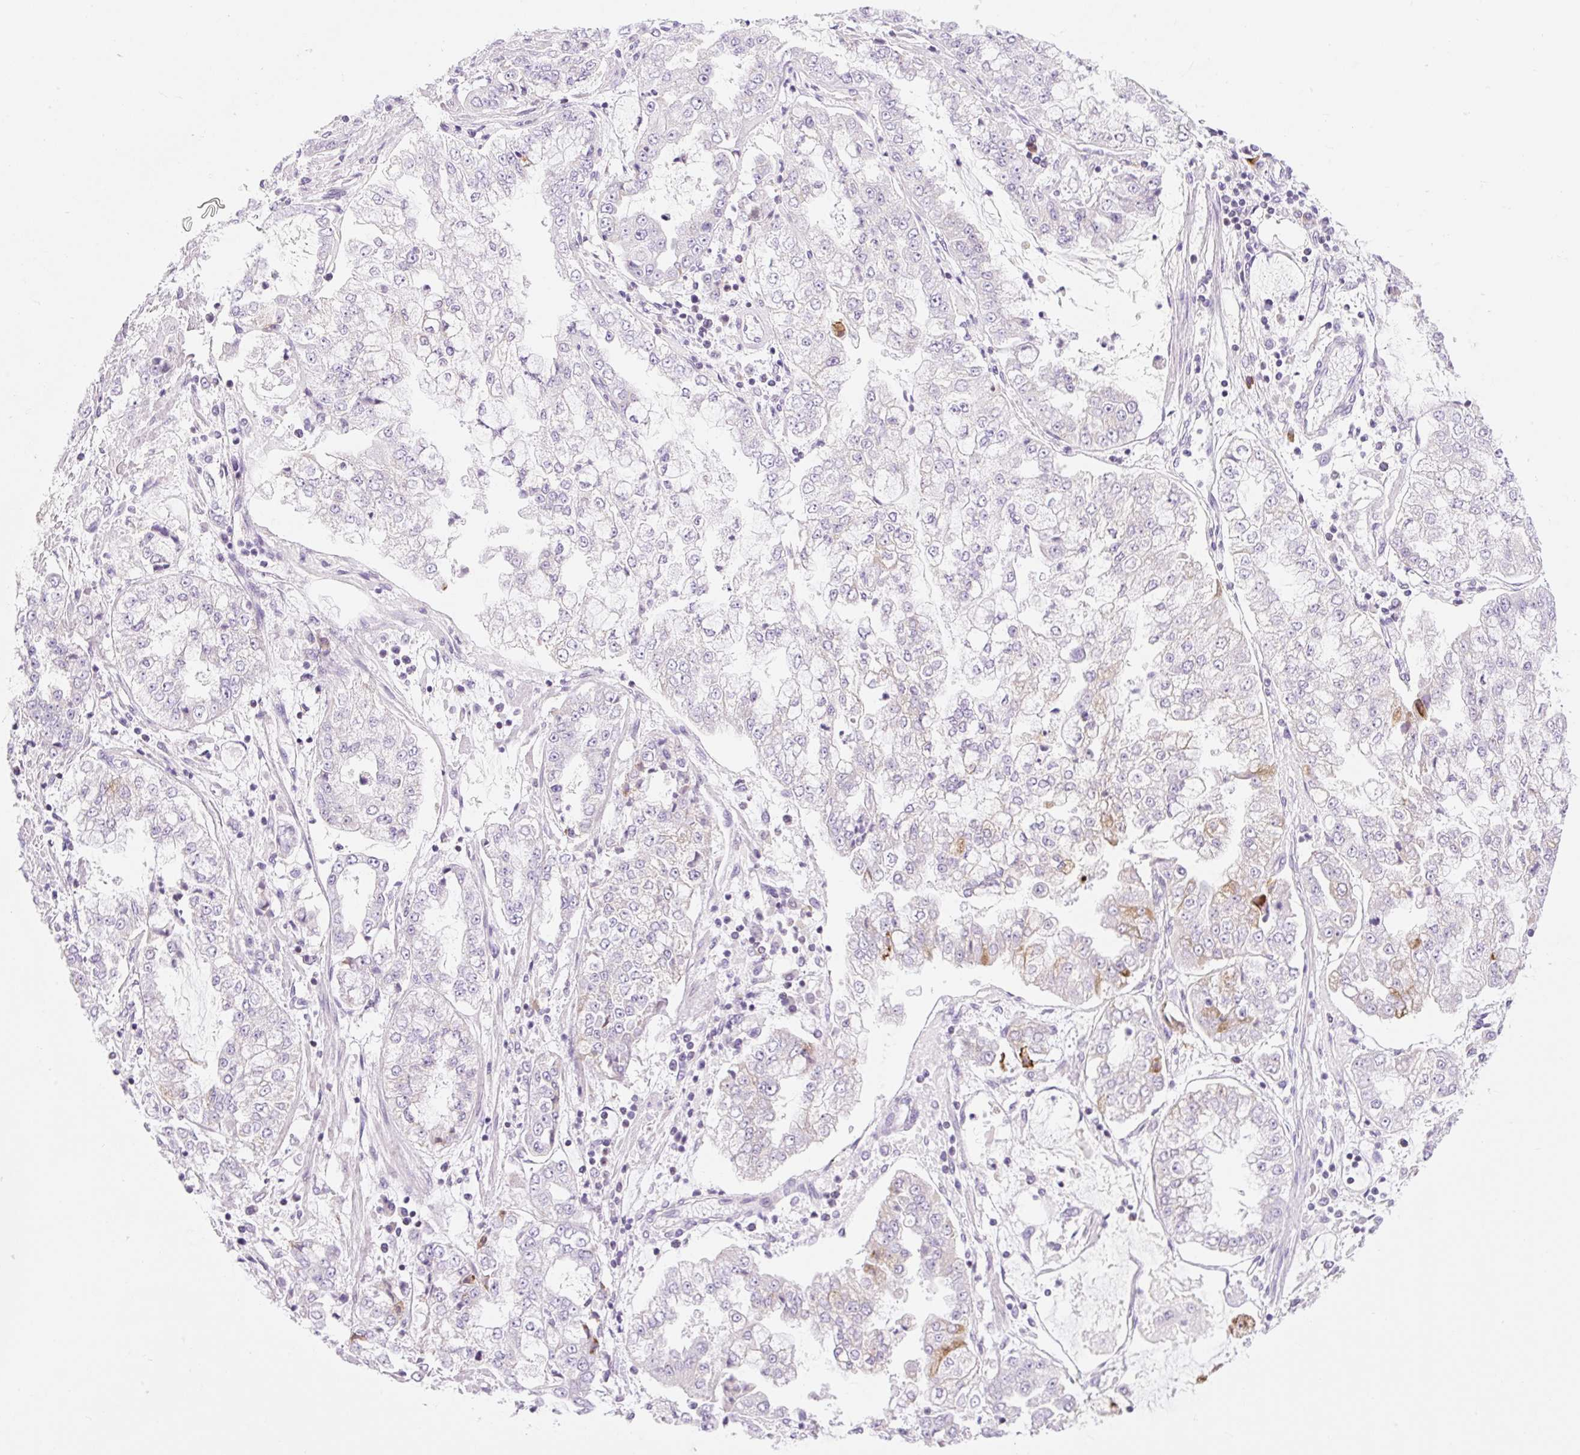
{"staining": {"intensity": "moderate", "quantity": "<25%", "location": "cytoplasmic/membranous"}, "tissue": "stomach cancer", "cell_type": "Tumor cells", "image_type": "cancer", "snomed": [{"axis": "morphology", "description": "Adenocarcinoma, NOS"}, {"axis": "topography", "description": "Stomach"}], "caption": "Immunohistochemical staining of human adenocarcinoma (stomach) demonstrates low levels of moderate cytoplasmic/membranous protein staining in approximately <25% of tumor cells. The staining was performed using DAB (3,3'-diaminobenzidine), with brown indicating positive protein expression. Nuclei are stained blue with hematoxylin.", "gene": "FOCAD", "patient": {"sex": "male", "age": 76}}